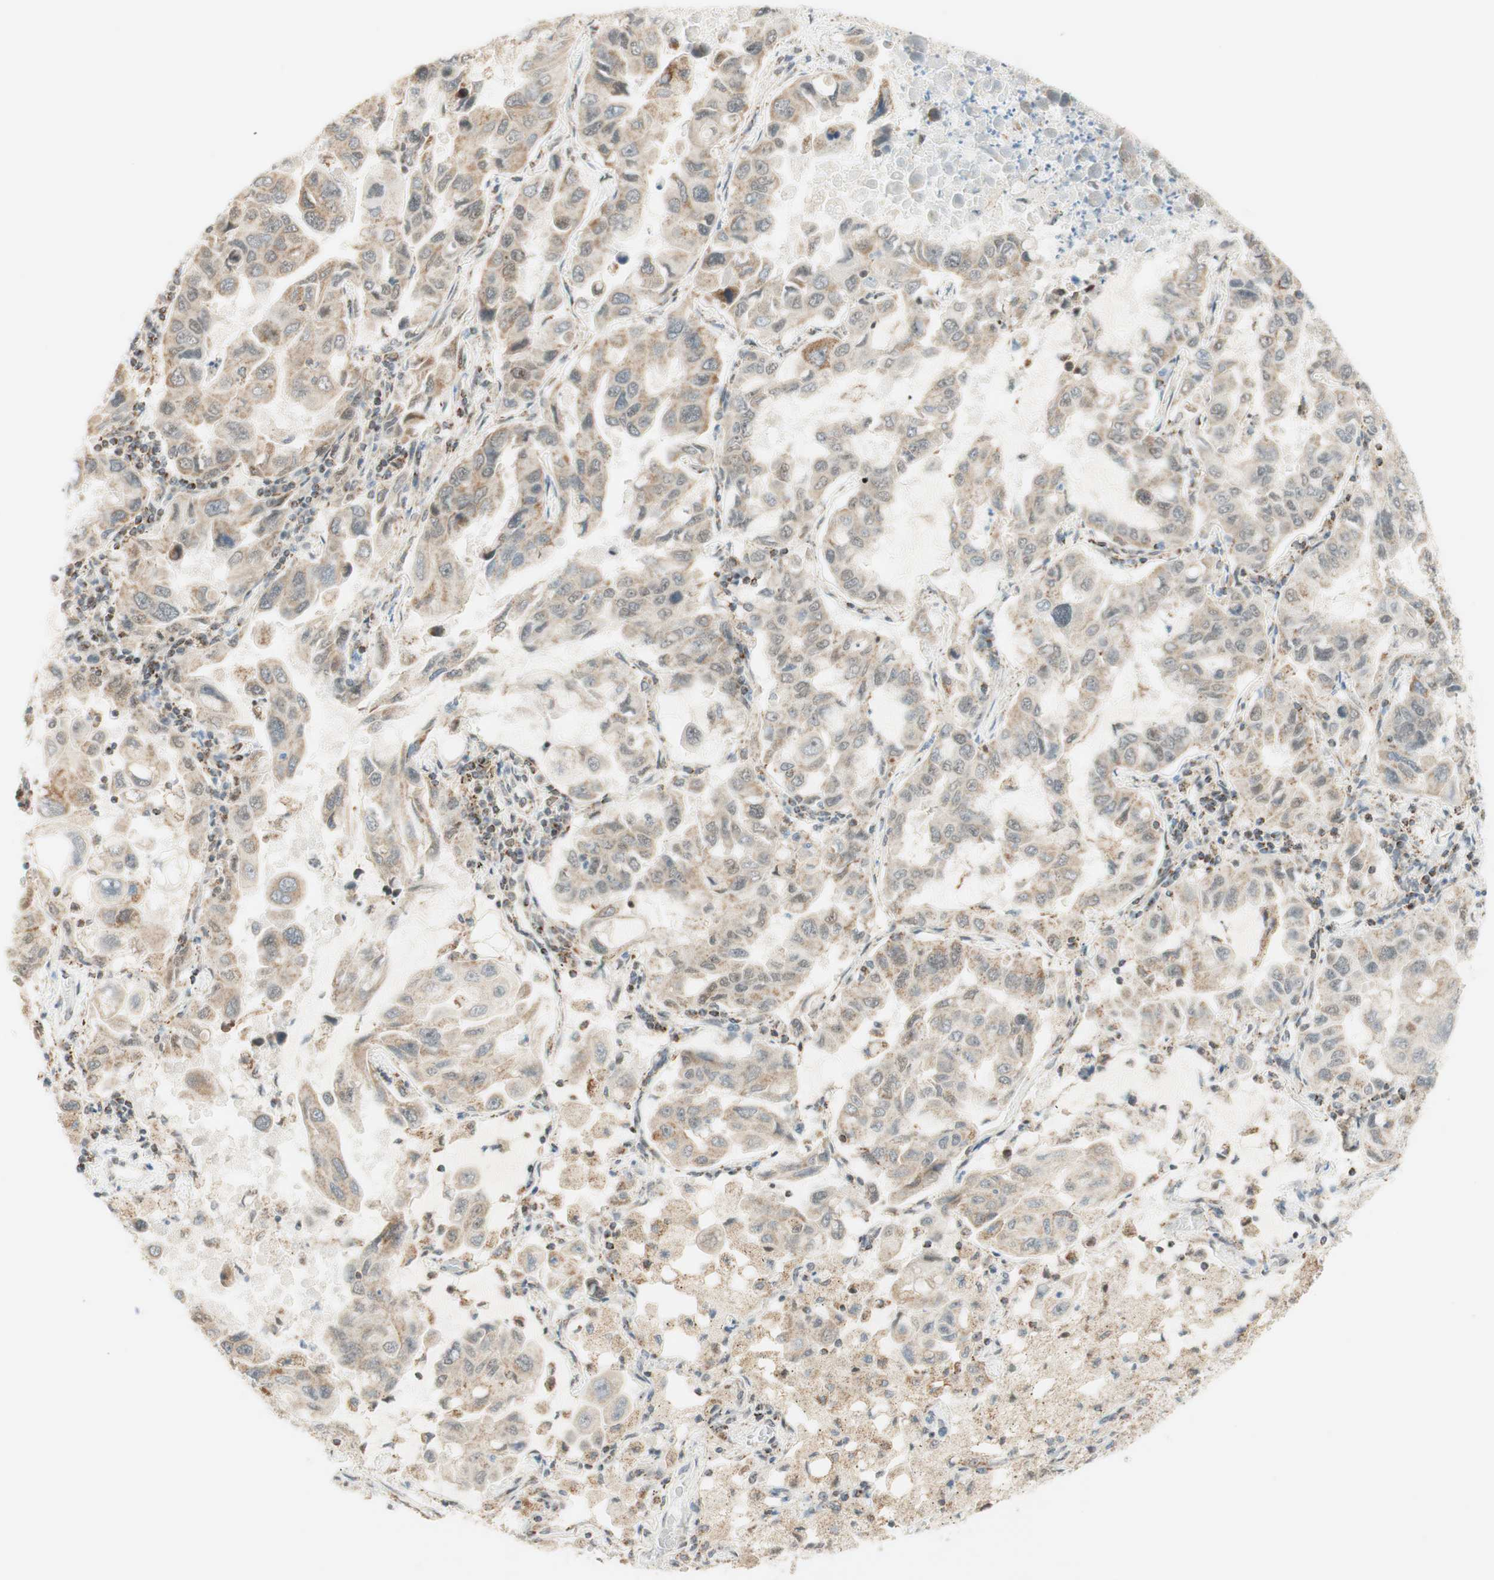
{"staining": {"intensity": "weak", "quantity": "25%-75%", "location": "cytoplasmic/membranous"}, "tissue": "lung cancer", "cell_type": "Tumor cells", "image_type": "cancer", "snomed": [{"axis": "morphology", "description": "Adenocarcinoma, NOS"}, {"axis": "topography", "description": "Lung"}], "caption": "Protein expression by immunohistochemistry (IHC) demonstrates weak cytoplasmic/membranous expression in approximately 25%-75% of tumor cells in lung cancer. Immunohistochemistry stains the protein in brown and the nuclei are stained blue.", "gene": "ZNF782", "patient": {"sex": "male", "age": 64}}